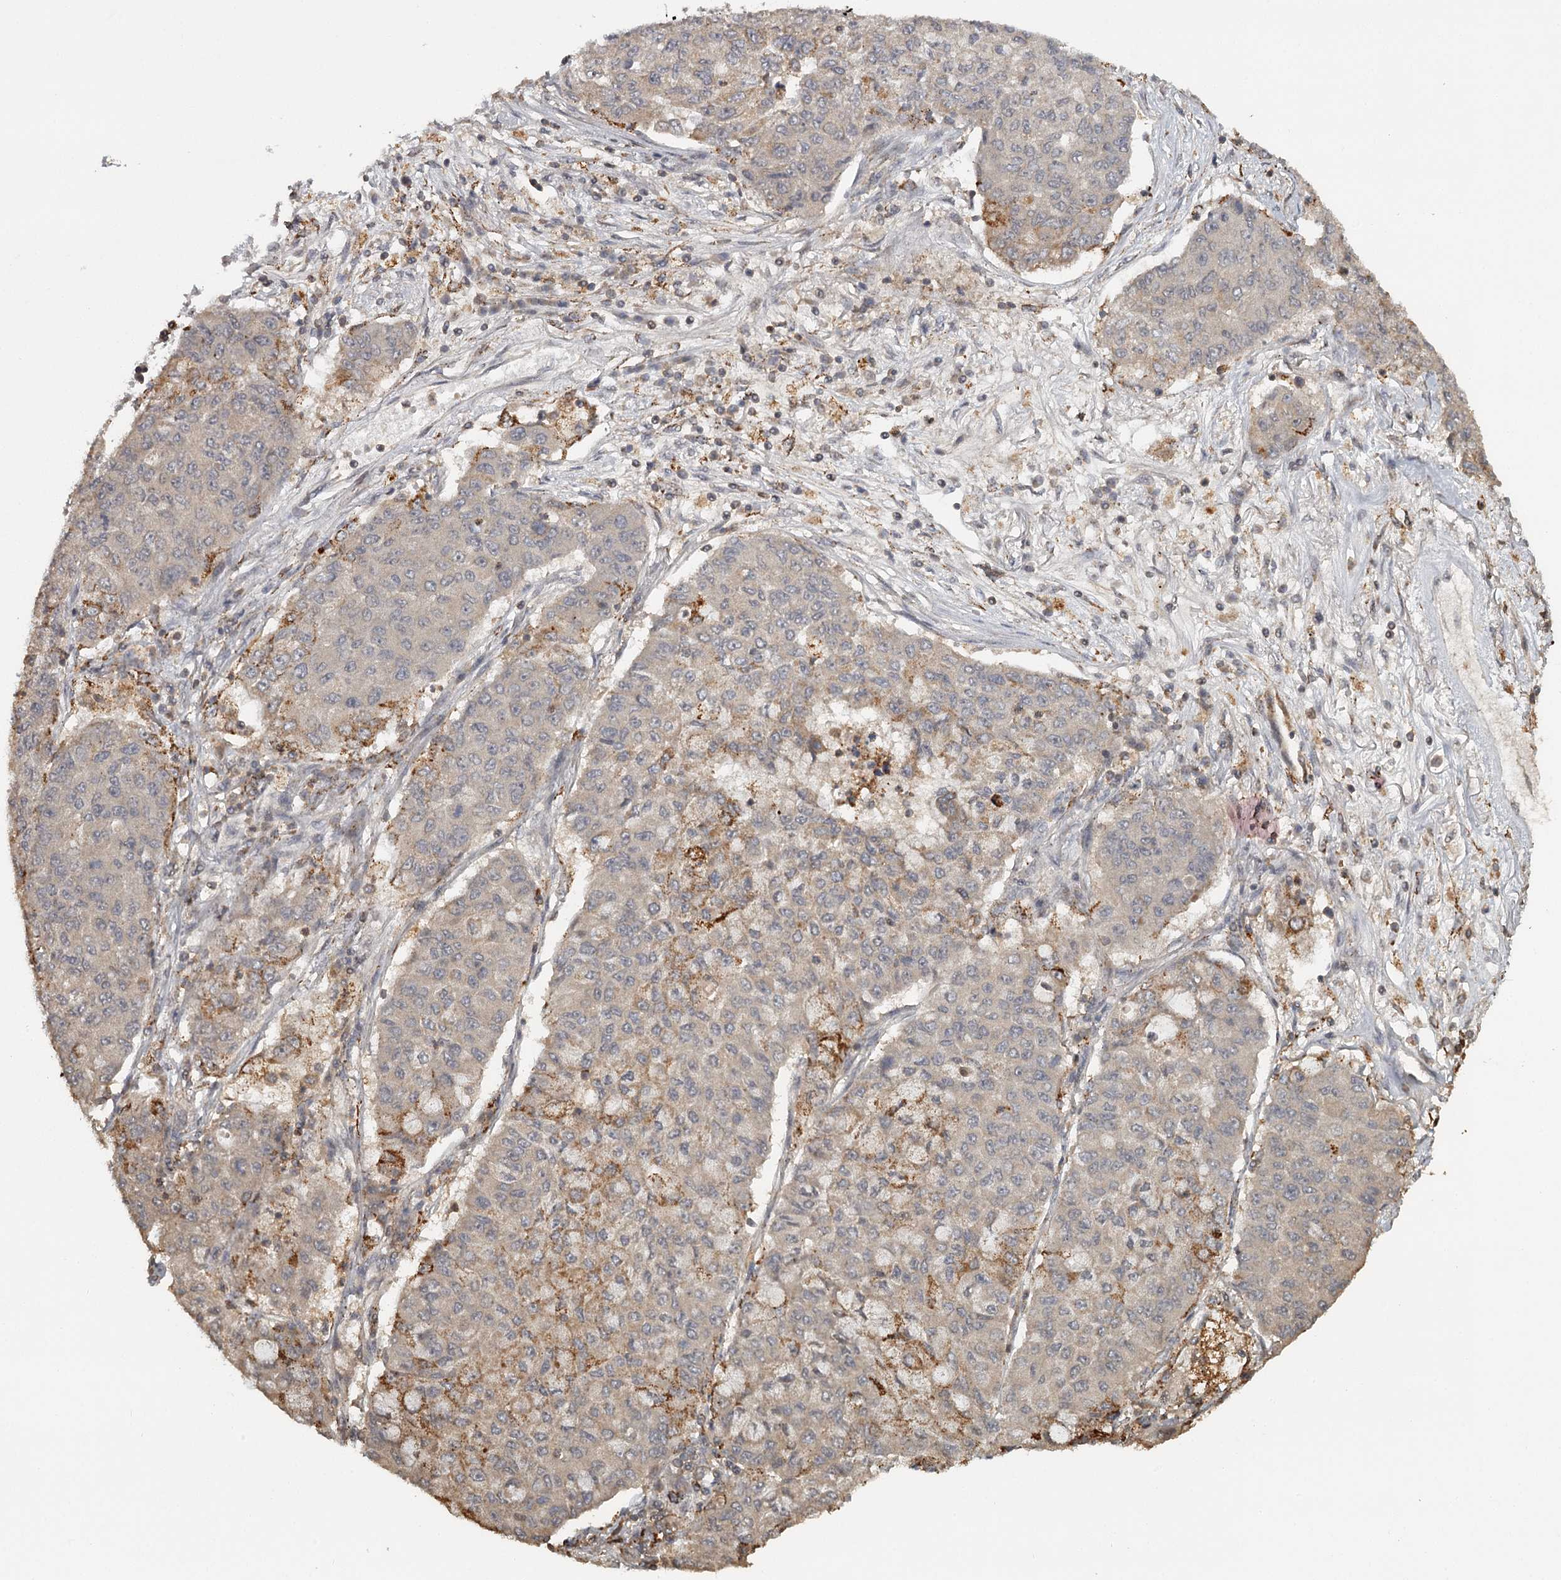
{"staining": {"intensity": "moderate", "quantity": "<25%", "location": "cytoplasmic/membranous"}, "tissue": "lung cancer", "cell_type": "Tumor cells", "image_type": "cancer", "snomed": [{"axis": "morphology", "description": "Squamous cell carcinoma, NOS"}, {"axis": "topography", "description": "Lung"}], "caption": "Immunohistochemical staining of human lung squamous cell carcinoma demonstrates moderate cytoplasmic/membranous protein positivity in about <25% of tumor cells.", "gene": "FAXC", "patient": {"sex": "male", "age": 74}}